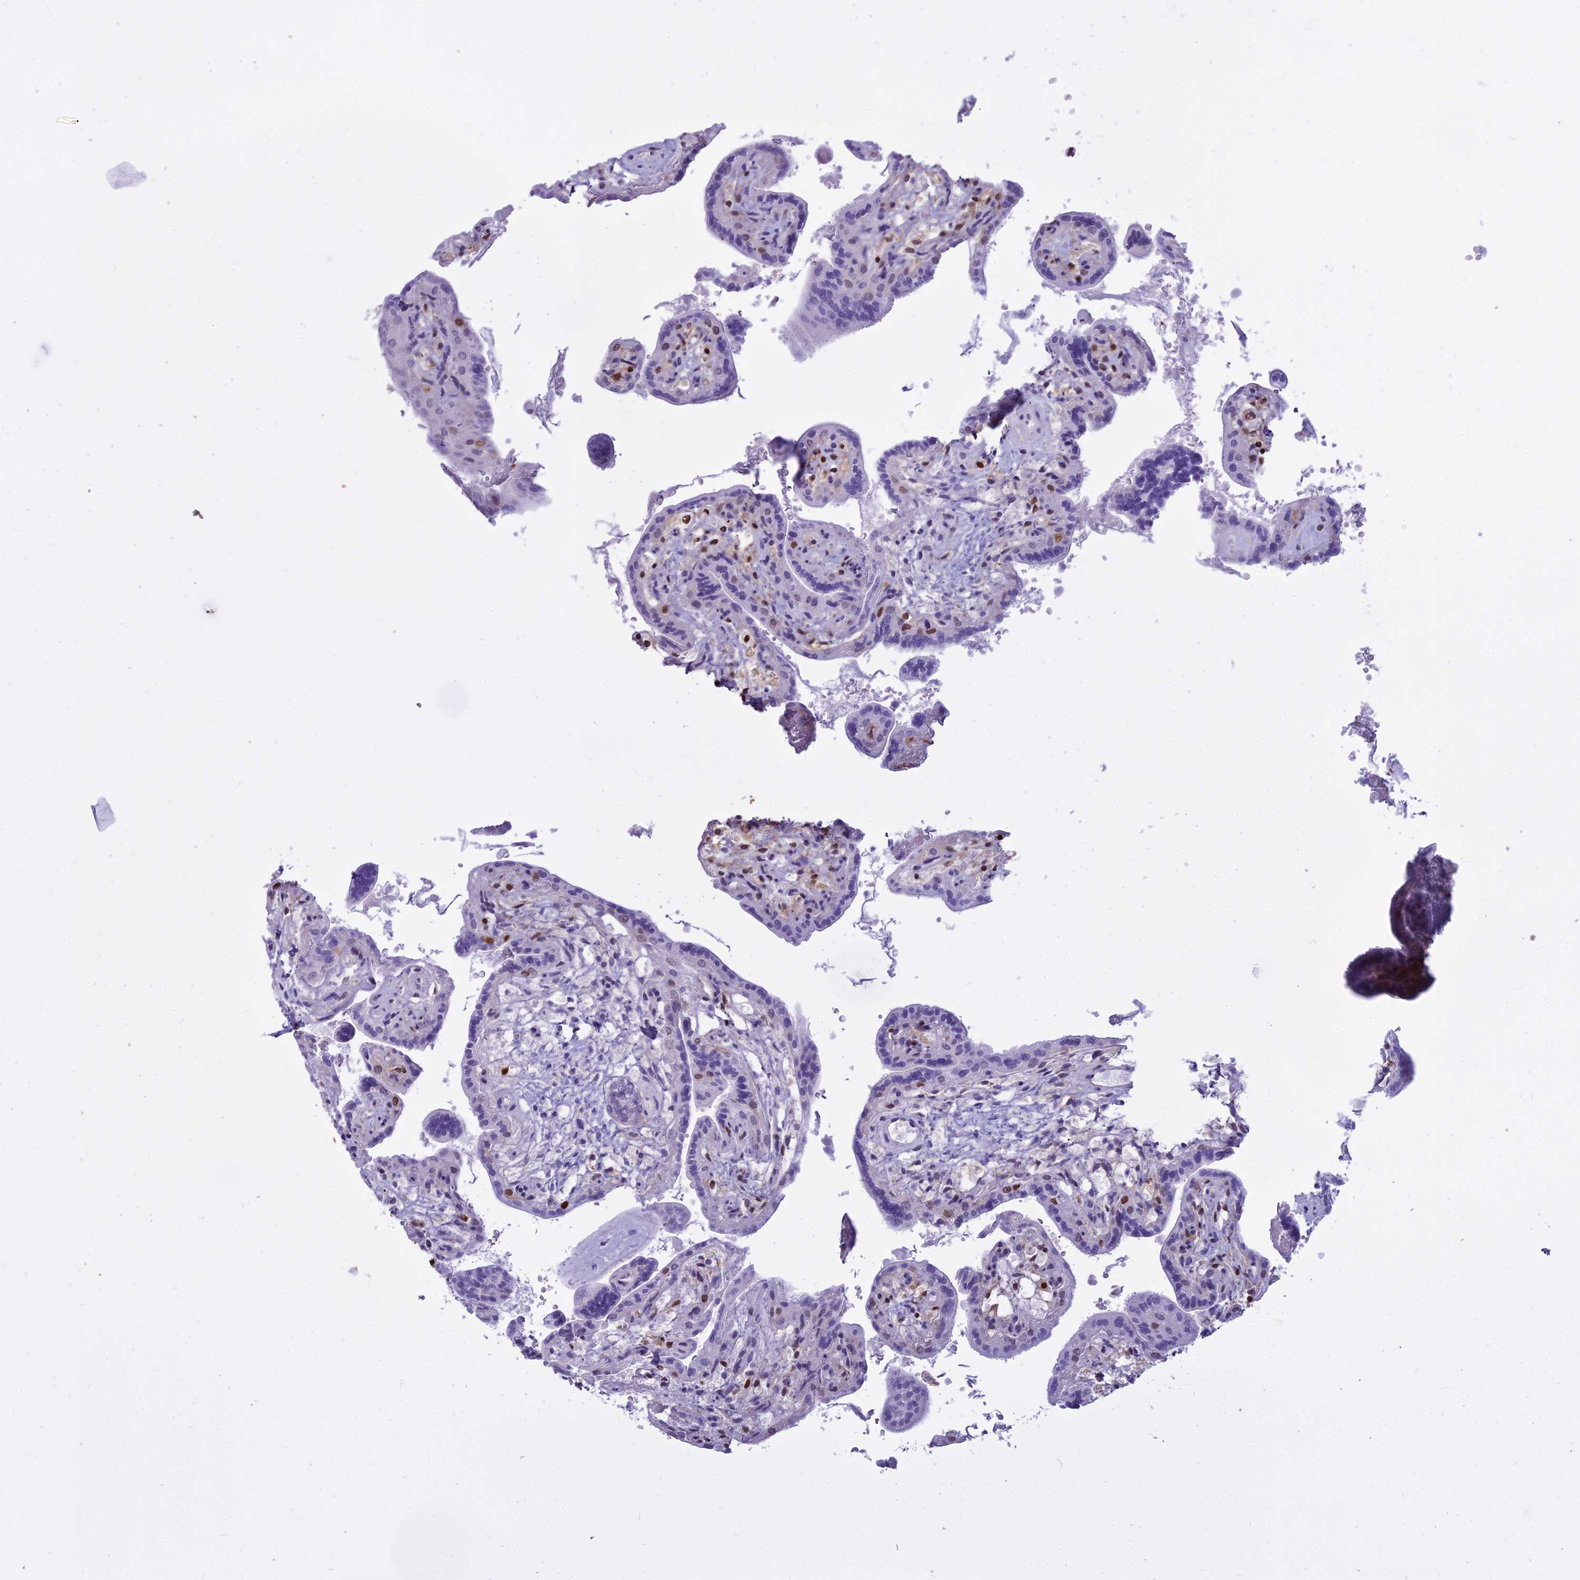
{"staining": {"intensity": "strong", "quantity": "<25%", "location": "nuclear"}, "tissue": "placenta", "cell_type": "Trophoblastic cells", "image_type": "normal", "snomed": [{"axis": "morphology", "description": "Normal tissue, NOS"}, {"axis": "topography", "description": "Placenta"}], "caption": "About <25% of trophoblastic cells in normal placenta reveal strong nuclear protein expression as visualized by brown immunohistochemical staining.", "gene": "PARP1", "patient": {"sex": "female", "age": 37}}